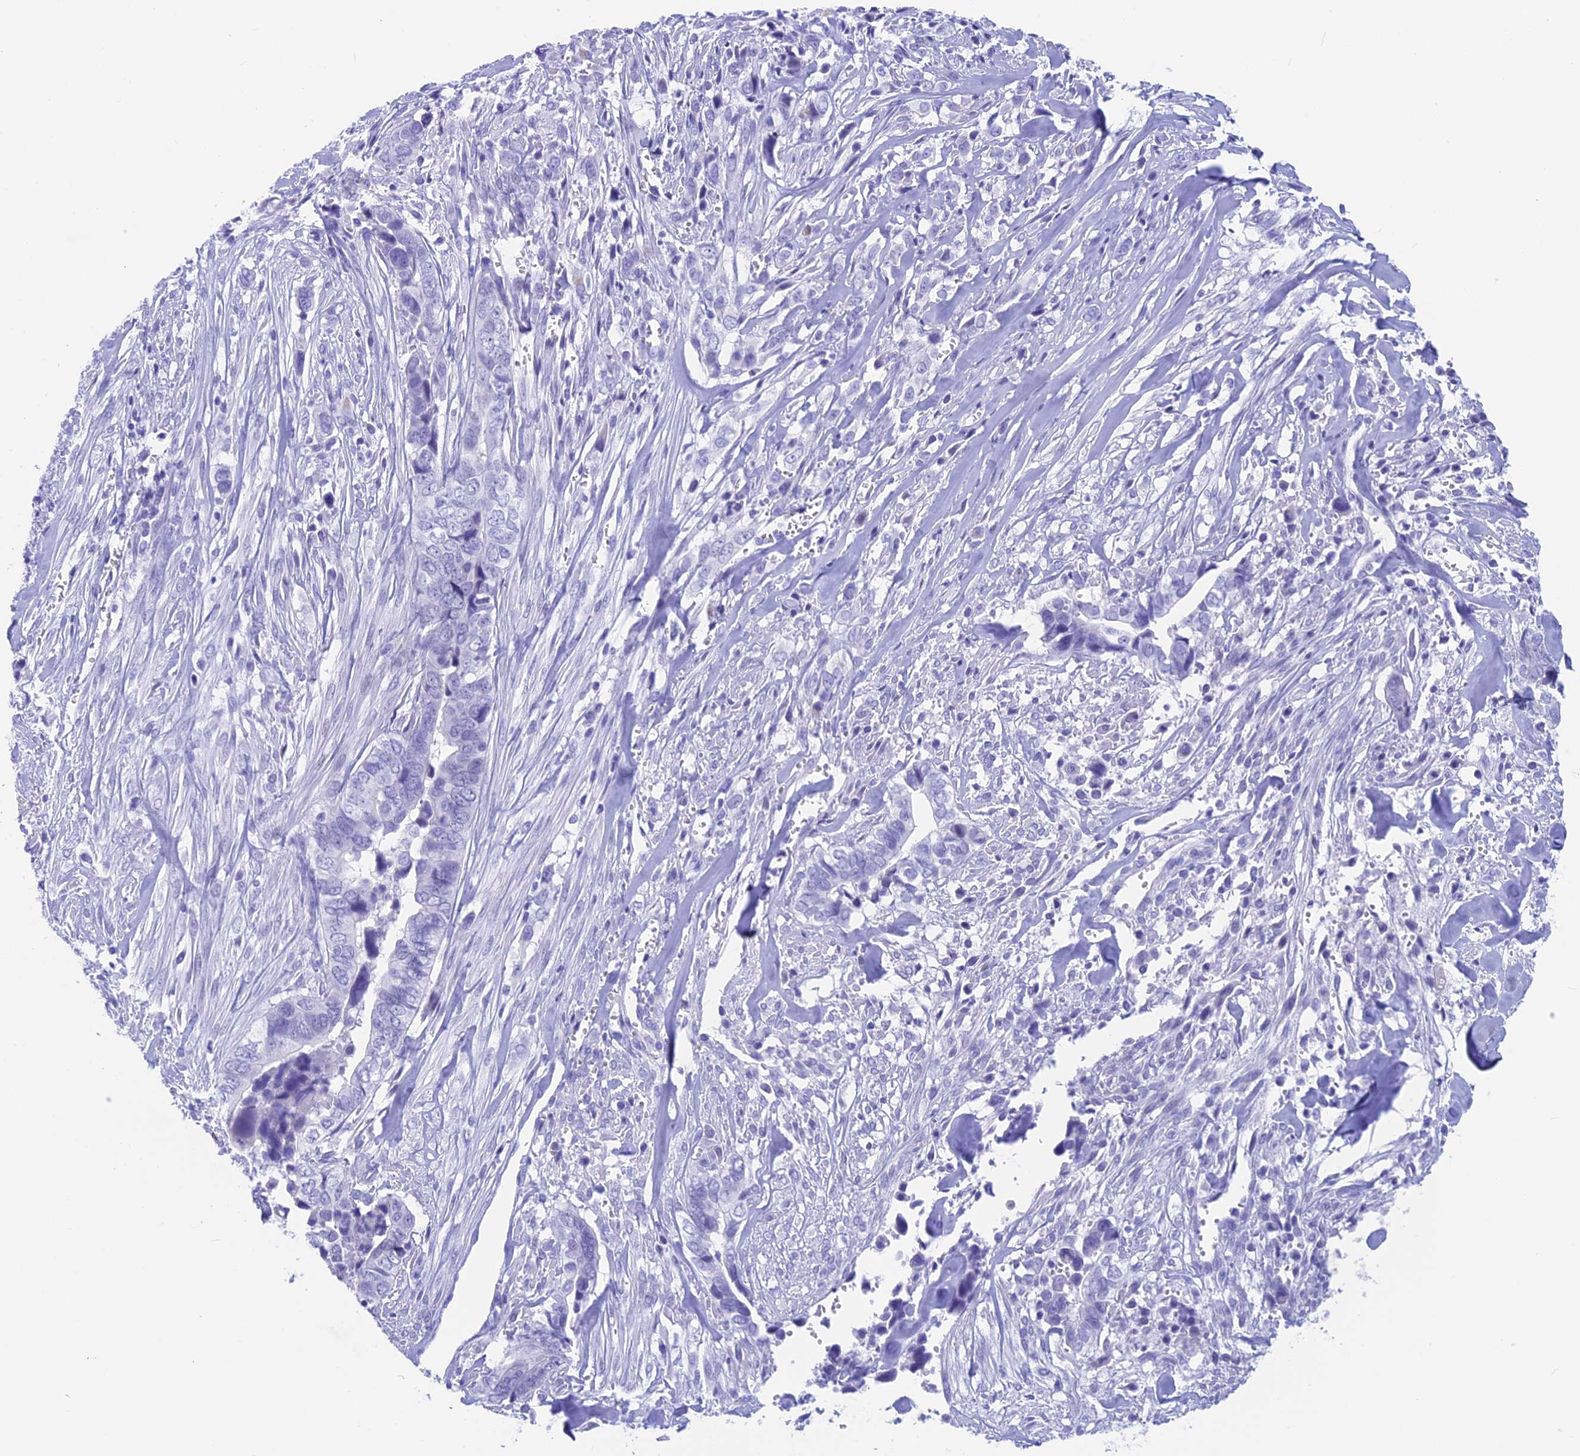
{"staining": {"intensity": "negative", "quantity": "none", "location": "none"}, "tissue": "liver cancer", "cell_type": "Tumor cells", "image_type": "cancer", "snomed": [{"axis": "morphology", "description": "Cholangiocarcinoma"}, {"axis": "topography", "description": "Liver"}], "caption": "DAB immunohistochemical staining of cholangiocarcinoma (liver) reveals no significant staining in tumor cells.", "gene": "SNTN", "patient": {"sex": "female", "age": 79}}